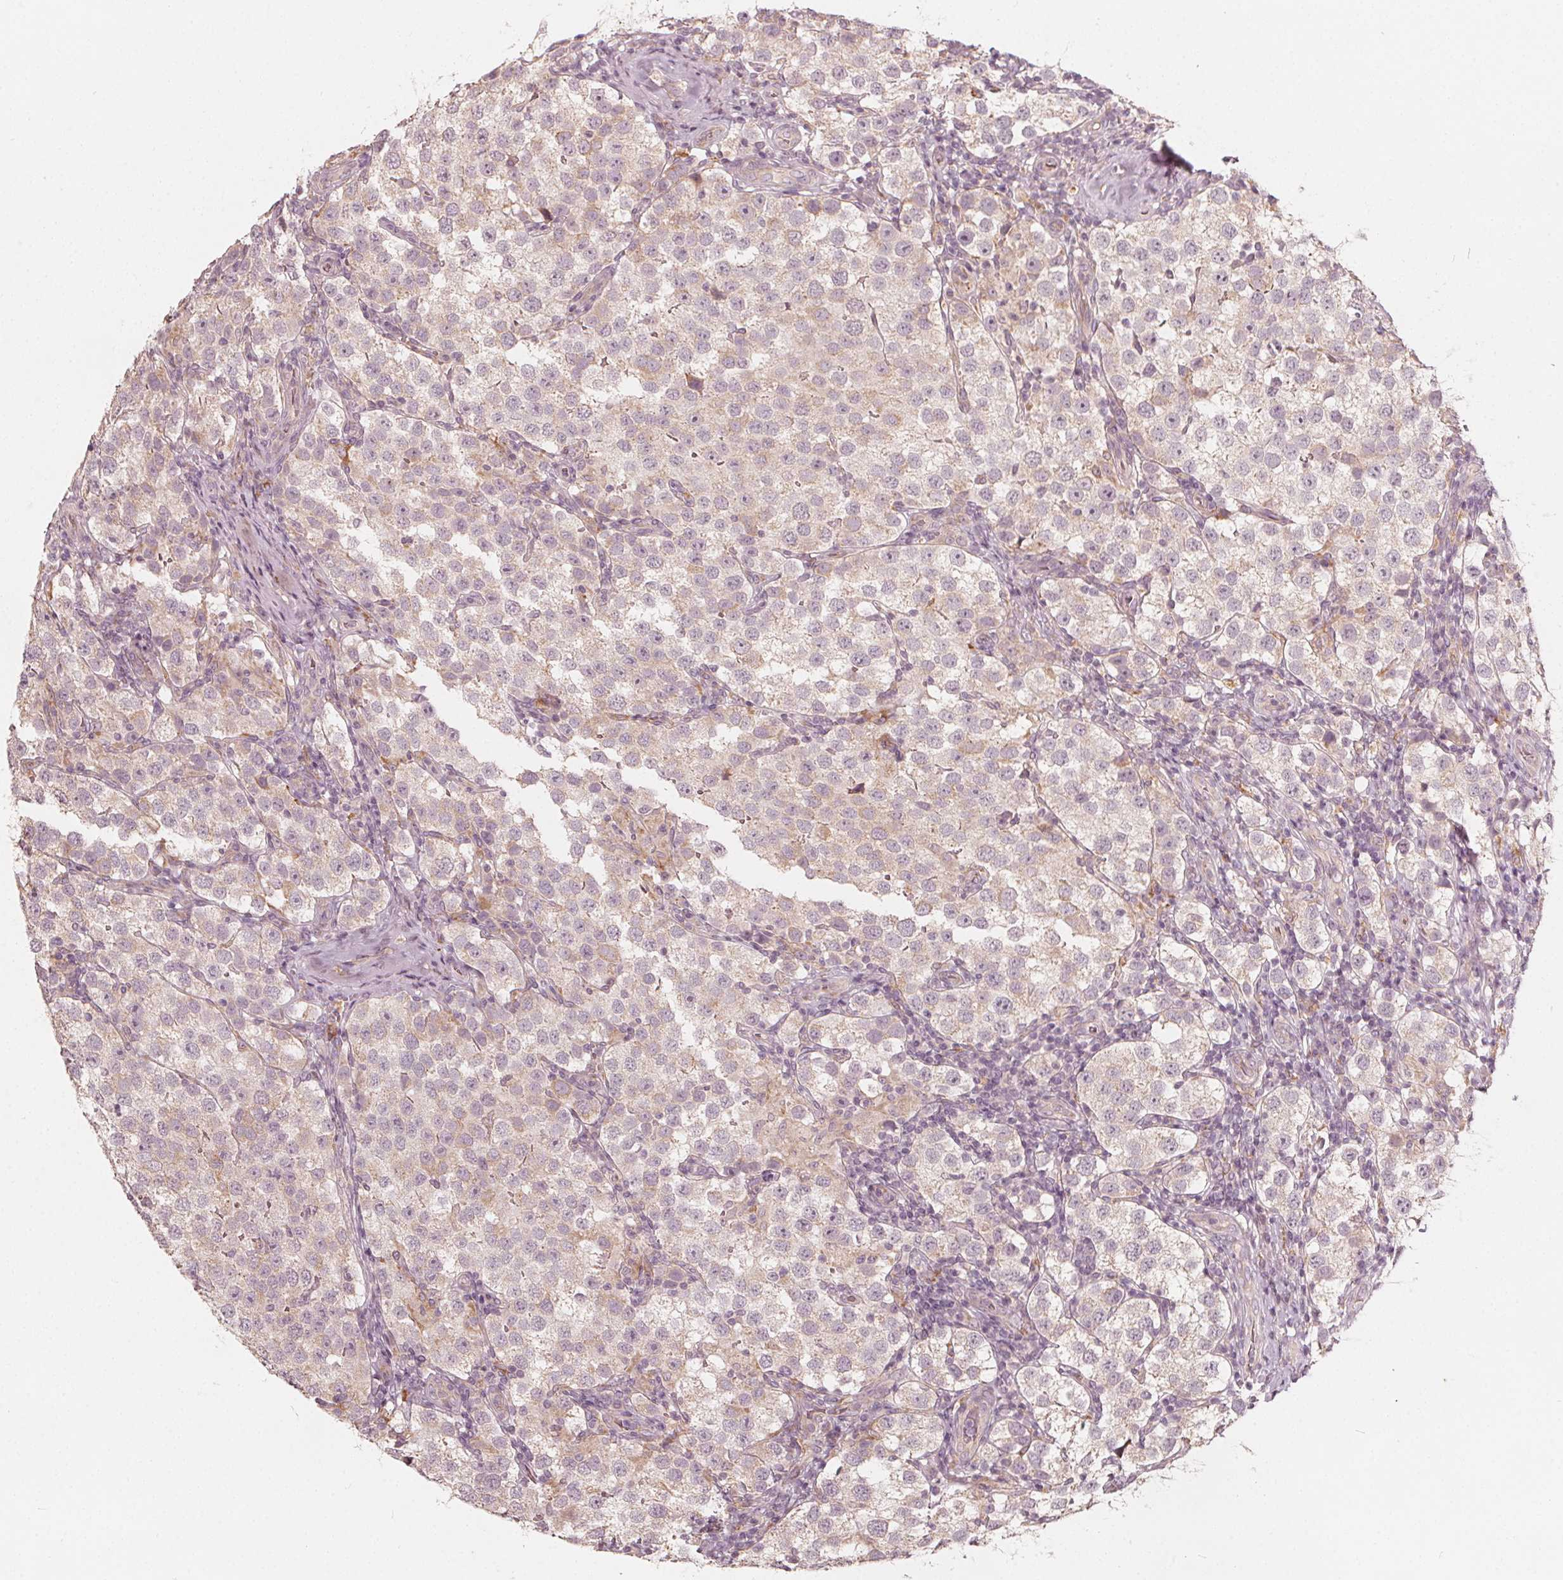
{"staining": {"intensity": "weak", "quantity": "<25%", "location": "cytoplasmic/membranous"}, "tissue": "testis cancer", "cell_type": "Tumor cells", "image_type": "cancer", "snomed": [{"axis": "morphology", "description": "Seminoma, NOS"}, {"axis": "topography", "description": "Testis"}], "caption": "This is an immunohistochemistry (IHC) histopathology image of testis cancer. There is no expression in tumor cells.", "gene": "NPC1L1", "patient": {"sex": "male", "age": 37}}